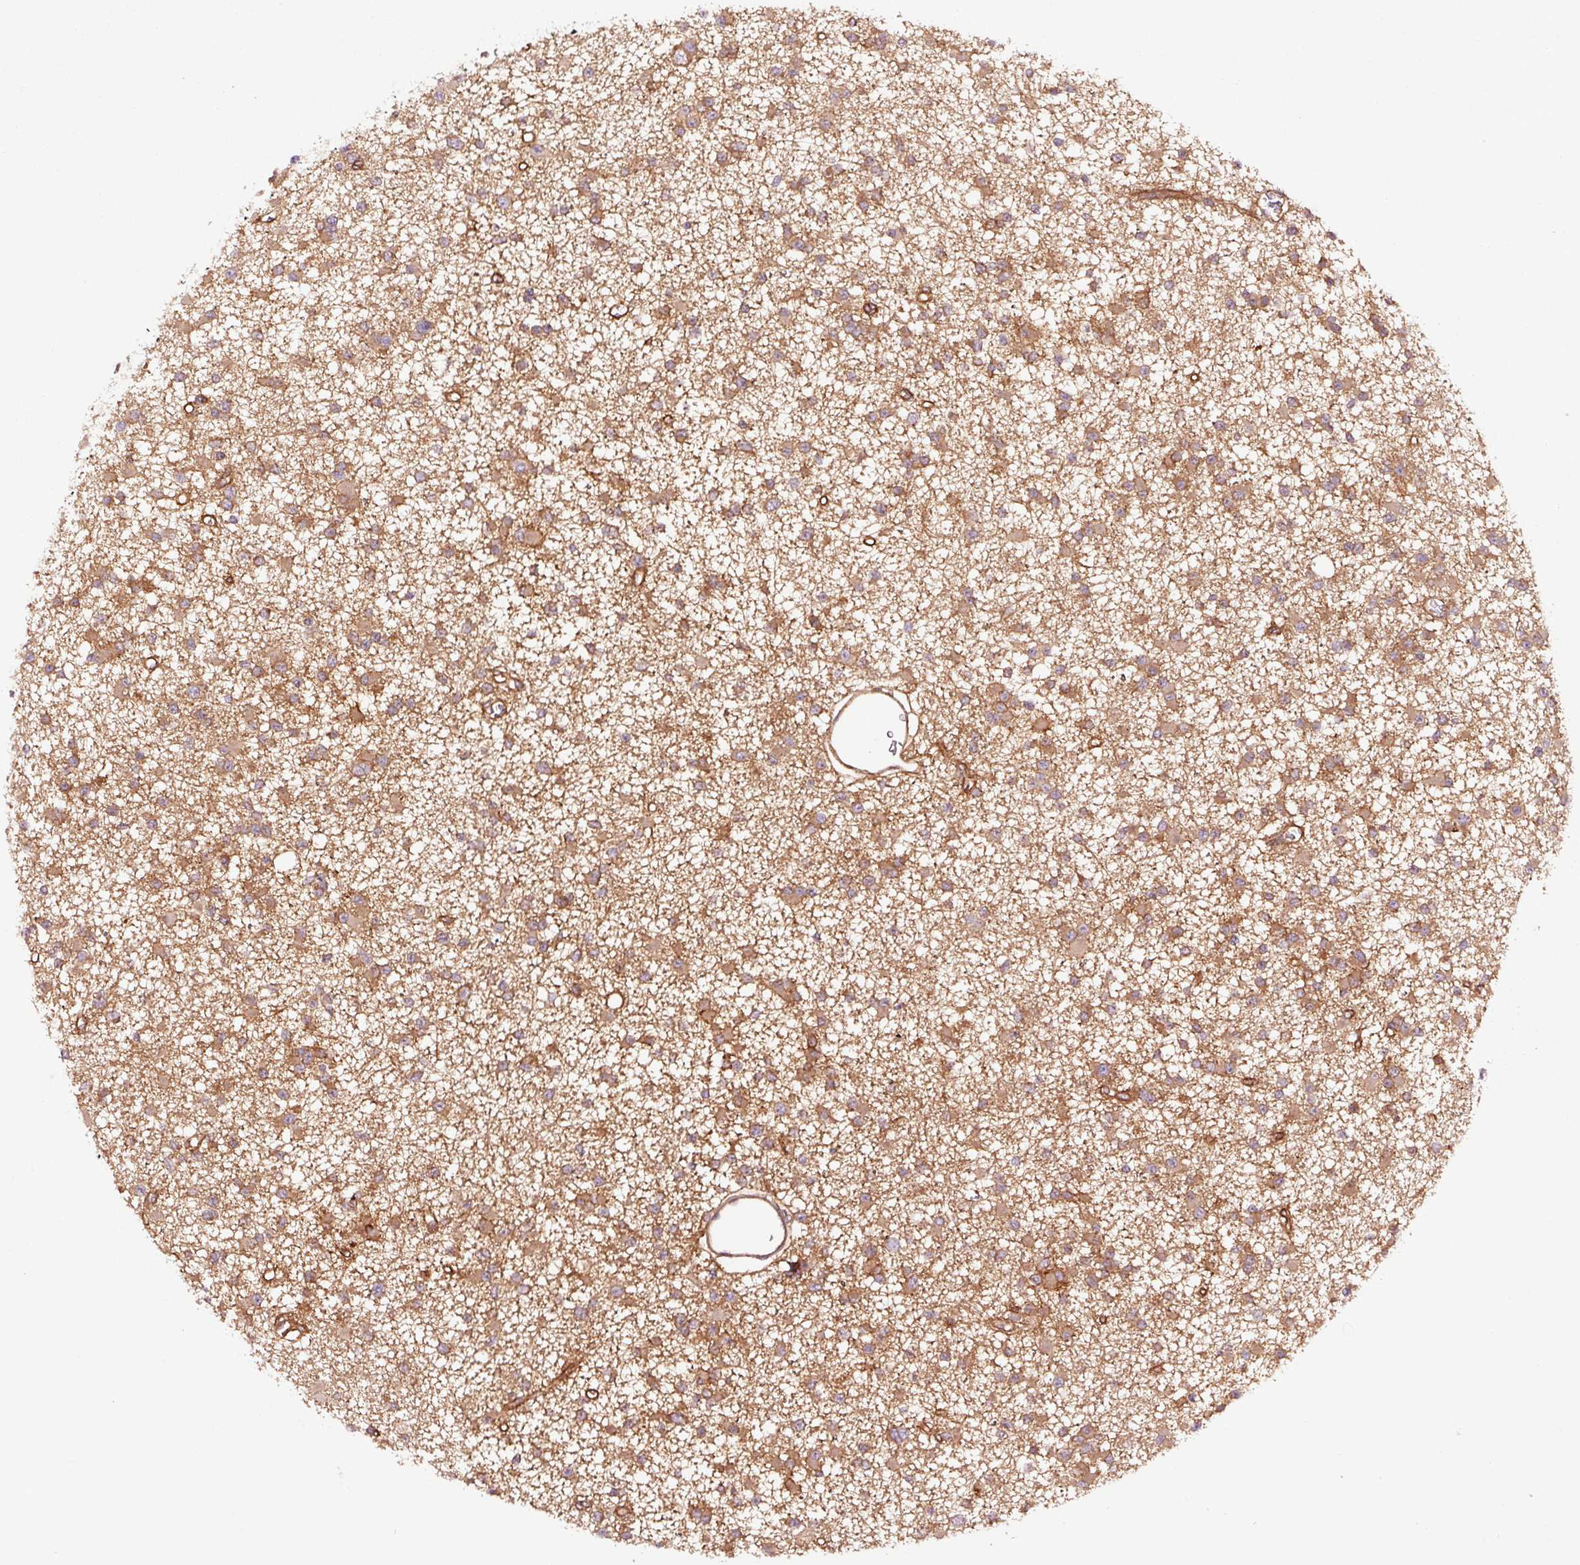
{"staining": {"intensity": "moderate", "quantity": ">75%", "location": "cytoplasmic/membranous"}, "tissue": "glioma", "cell_type": "Tumor cells", "image_type": "cancer", "snomed": [{"axis": "morphology", "description": "Glioma, malignant, Low grade"}, {"axis": "topography", "description": "Brain"}], "caption": "An image of human low-grade glioma (malignant) stained for a protein shows moderate cytoplasmic/membranous brown staining in tumor cells.", "gene": "METAP1", "patient": {"sex": "female", "age": 22}}